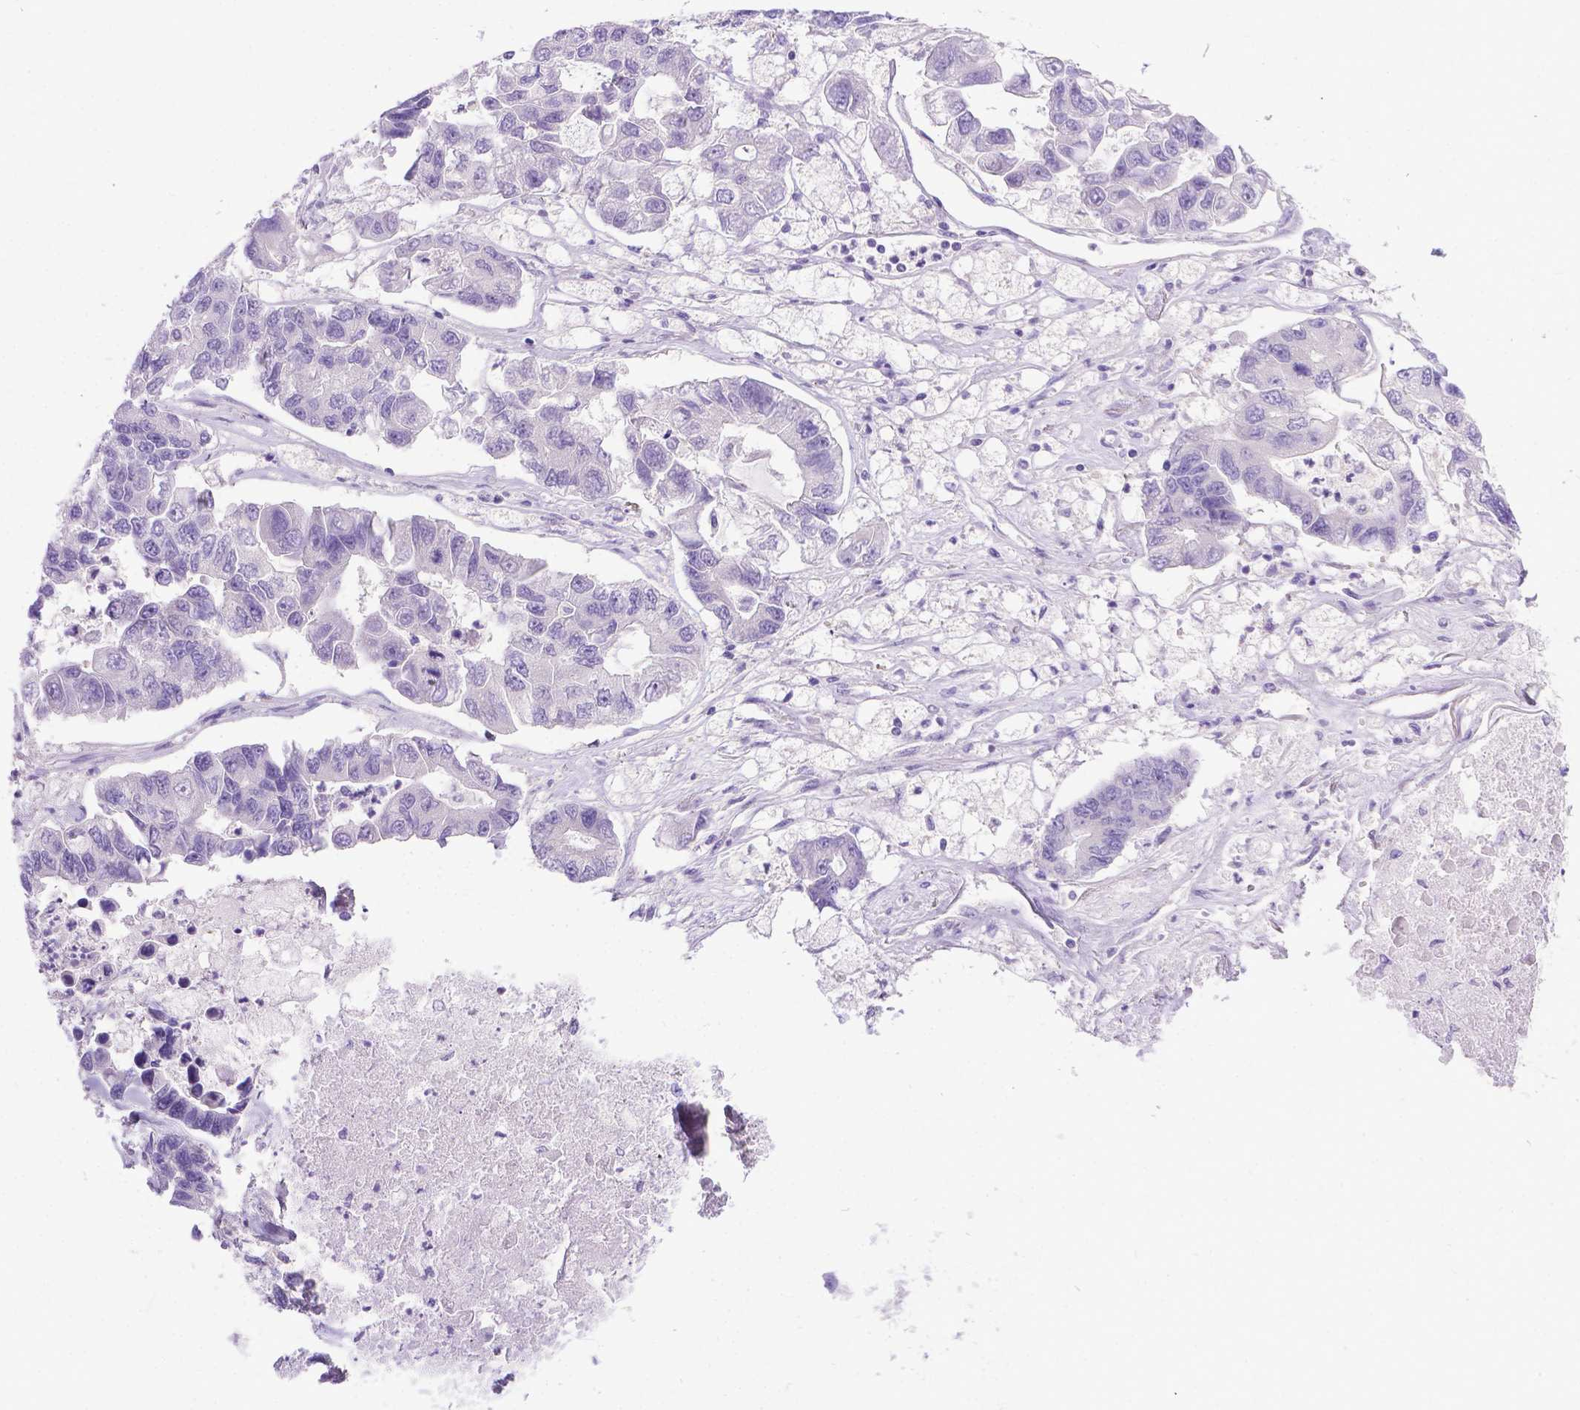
{"staining": {"intensity": "negative", "quantity": "none", "location": "none"}, "tissue": "lung cancer", "cell_type": "Tumor cells", "image_type": "cancer", "snomed": [{"axis": "morphology", "description": "Adenocarcinoma, NOS"}, {"axis": "topography", "description": "Bronchus"}, {"axis": "topography", "description": "Lung"}], "caption": "A photomicrograph of human lung adenocarcinoma is negative for staining in tumor cells.", "gene": "TTLL6", "patient": {"sex": "female", "age": 51}}